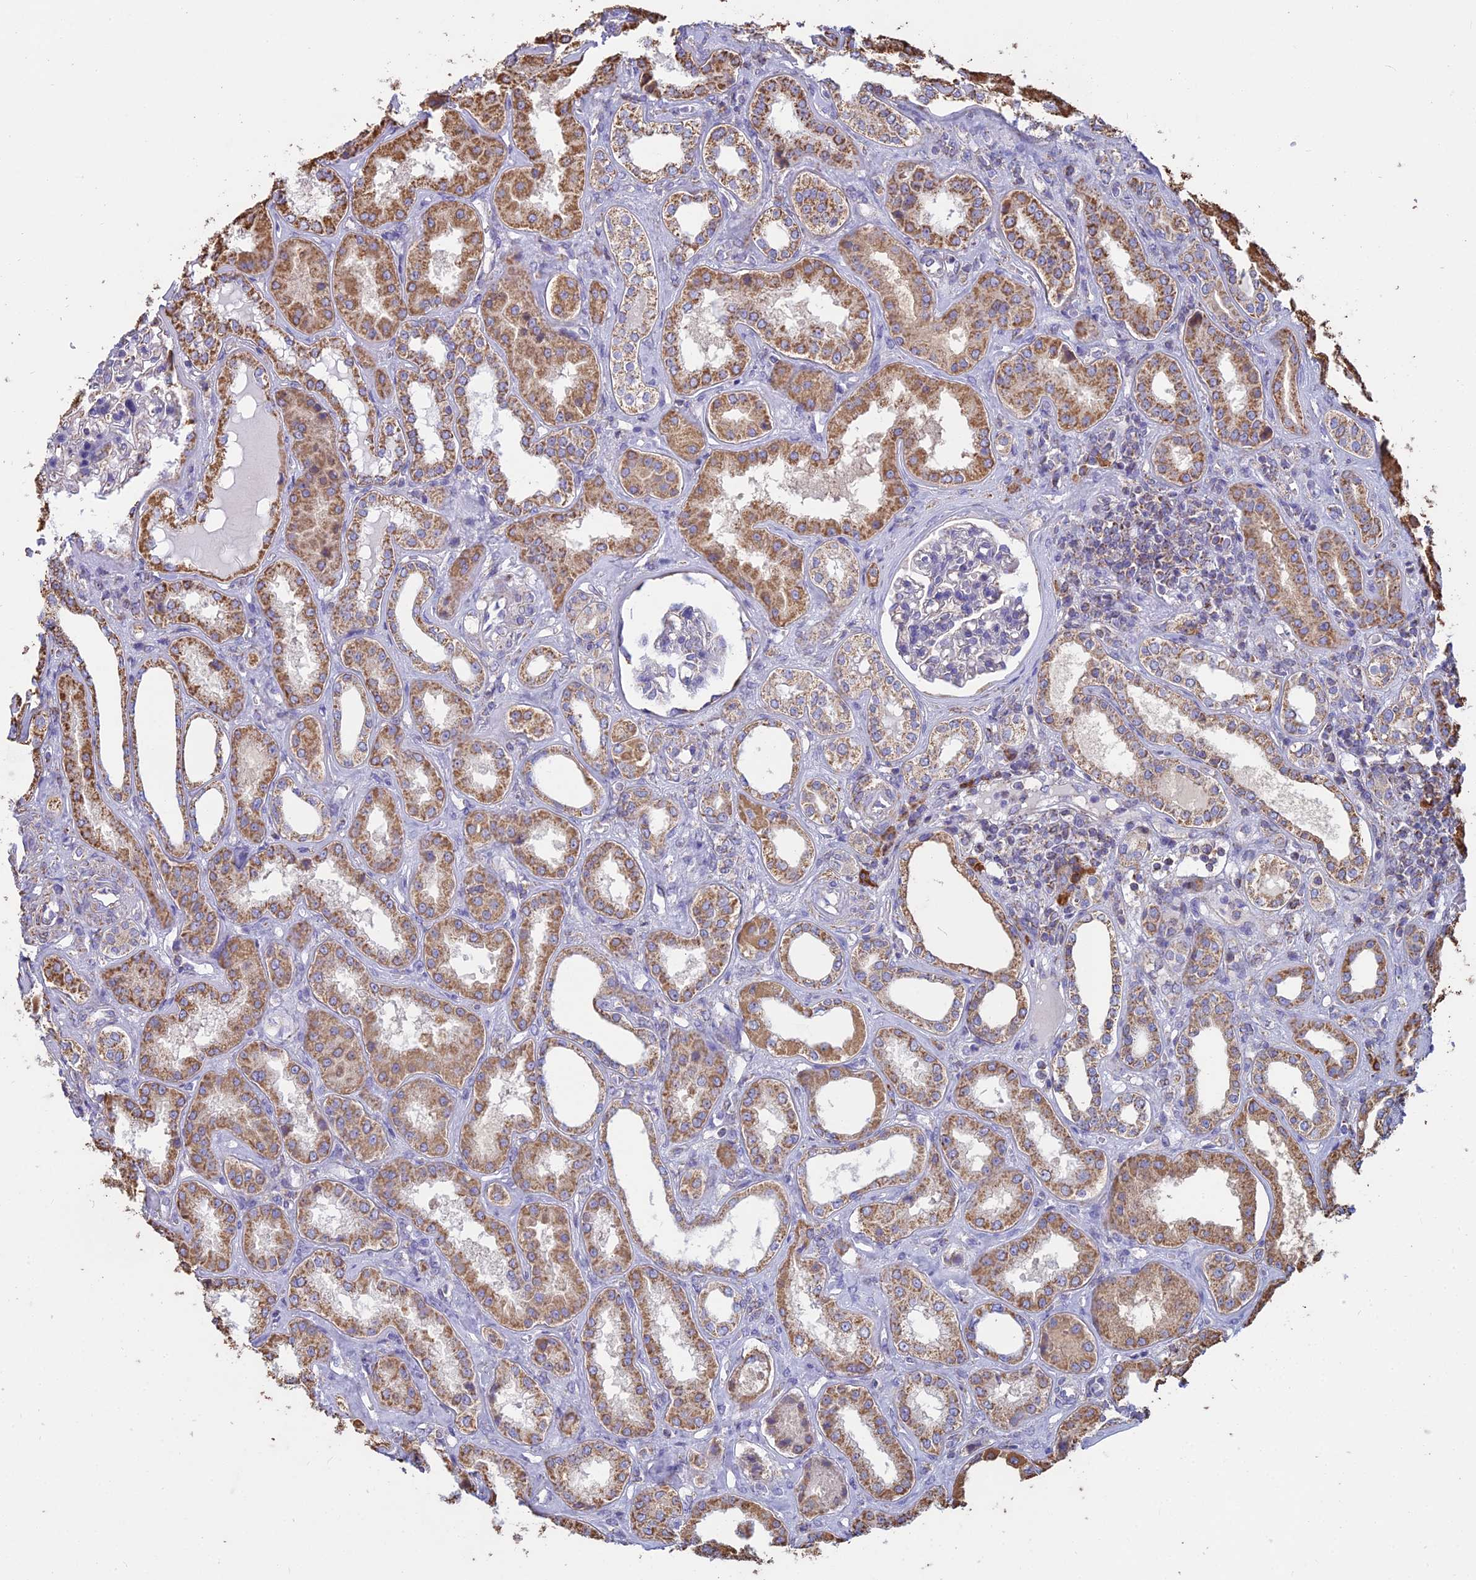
{"staining": {"intensity": "negative", "quantity": "none", "location": "none"}, "tissue": "kidney", "cell_type": "Cells in glomeruli", "image_type": "normal", "snomed": [{"axis": "morphology", "description": "Normal tissue, NOS"}, {"axis": "topography", "description": "Kidney"}], "caption": "This is an IHC micrograph of unremarkable human kidney. There is no positivity in cells in glomeruli.", "gene": "OR2W3", "patient": {"sex": "female", "age": 56}}